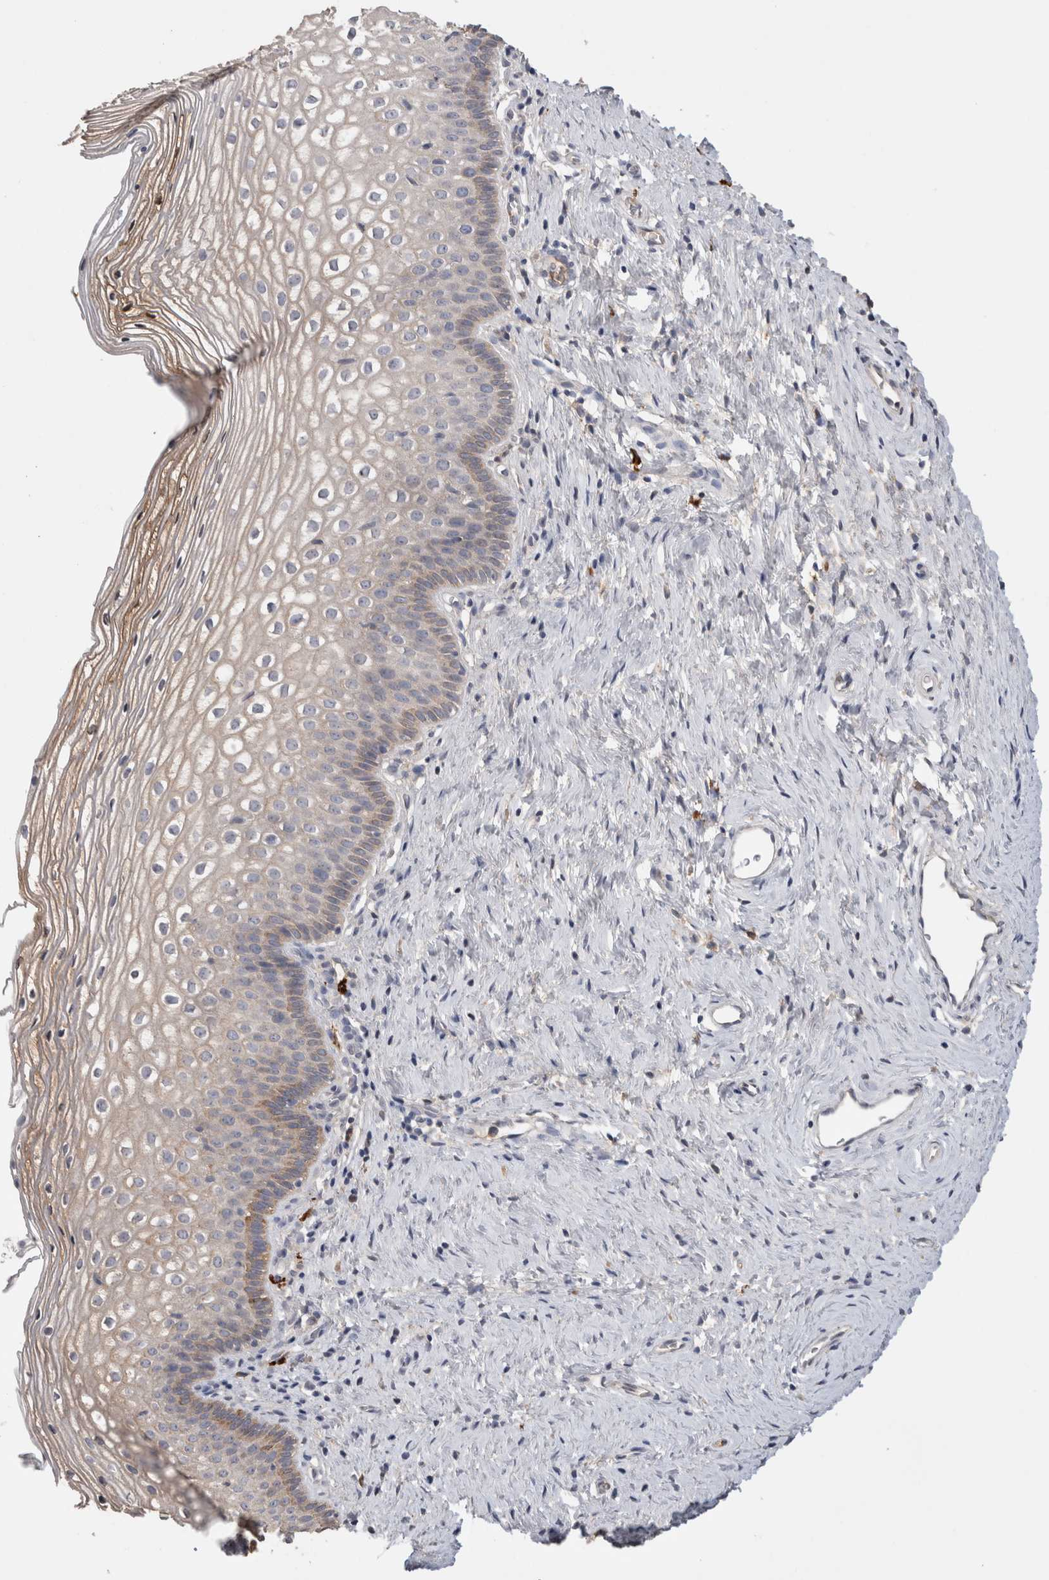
{"staining": {"intensity": "moderate", "quantity": "<25%", "location": "cytoplasmic/membranous"}, "tissue": "cervix", "cell_type": "Squamous epithelial cells", "image_type": "normal", "snomed": [{"axis": "morphology", "description": "Normal tissue, NOS"}, {"axis": "topography", "description": "Cervix"}], "caption": "Immunohistochemical staining of benign human cervix exhibits moderate cytoplasmic/membranous protein positivity in about <25% of squamous epithelial cells. (DAB (3,3'-diaminobenzidine) = brown stain, brightfield microscopy at high magnification).", "gene": "PPP3CC", "patient": {"sex": "female", "age": 27}}